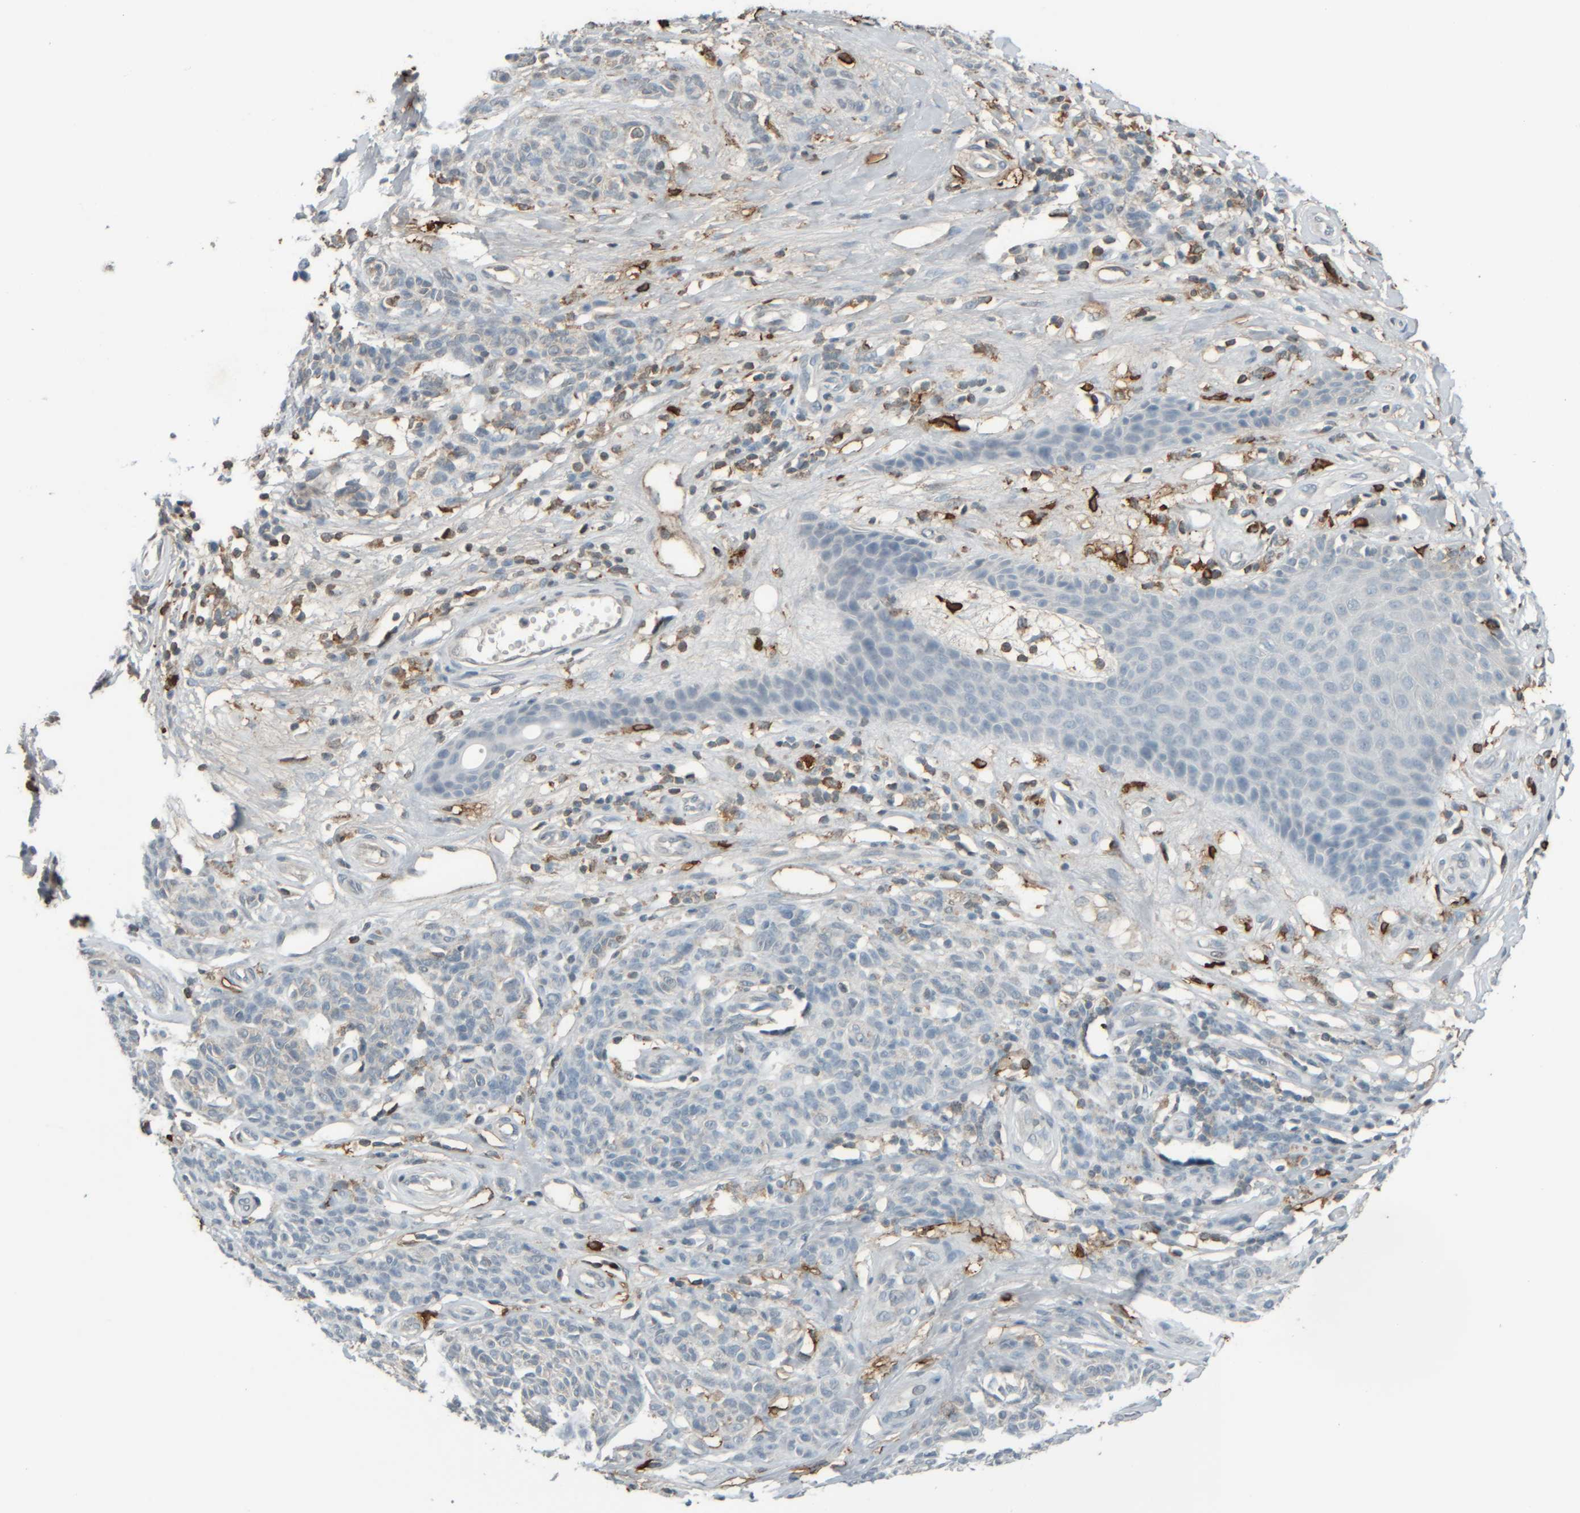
{"staining": {"intensity": "negative", "quantity": "none", "location": "none"}, "tissue": "melanoma", "cell_type": "Tumor cells", "image_type": "cancer", "snomed": [{"axis": "morphology", "description": "Malignant melanoma, NOS"}, {"axis": "topography", "description": "Skin"}], "caption": "This is an immunohistochemistry (IHC) image of malignant melanoma. There is no expression in tumor cells.", "gene": "TPSAB1", "patient": {"sex": "female", "age": 64}}